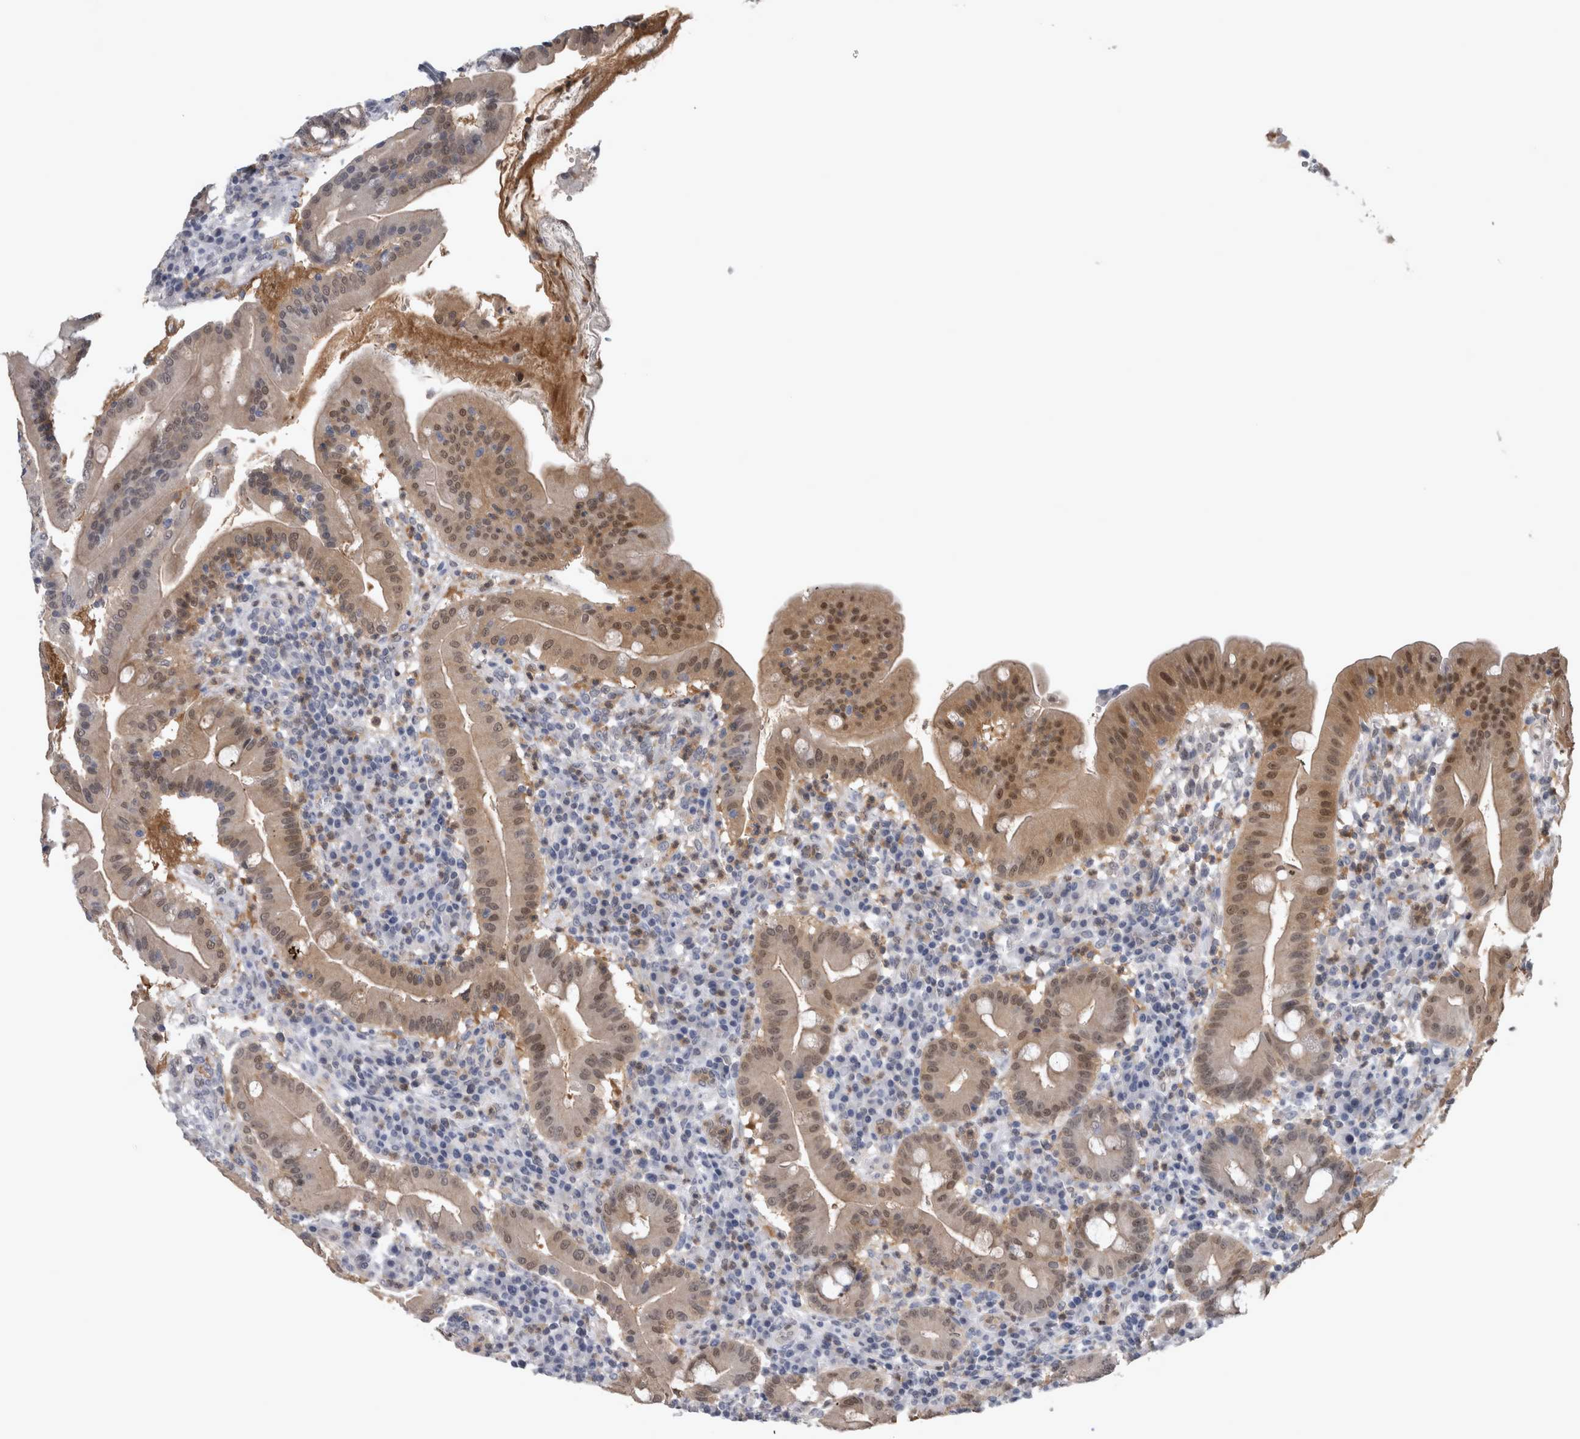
{"staining": {"intensity": "strong", "quantity": "25%-75%", "location": "cytoplasmic/membranous,nuclear"}, "tissue": "duodenum", "cell_type": "Glandular cells", "image_type": "normal", "snomed": [{"axis": "morphology", "description": "Normal tissue, NOS"}, {"axis": "topography", "description": "Duodenum"}], "caption": "Unremarkable duodenum was stained to show a protein in brown. There is high levels of strong cytoplasmic/membranous,nuclear staining in approximately 25%-75% of glandular cells.", "gene": "NAPRT", "patient": {"sex": "male", "age": 50}}